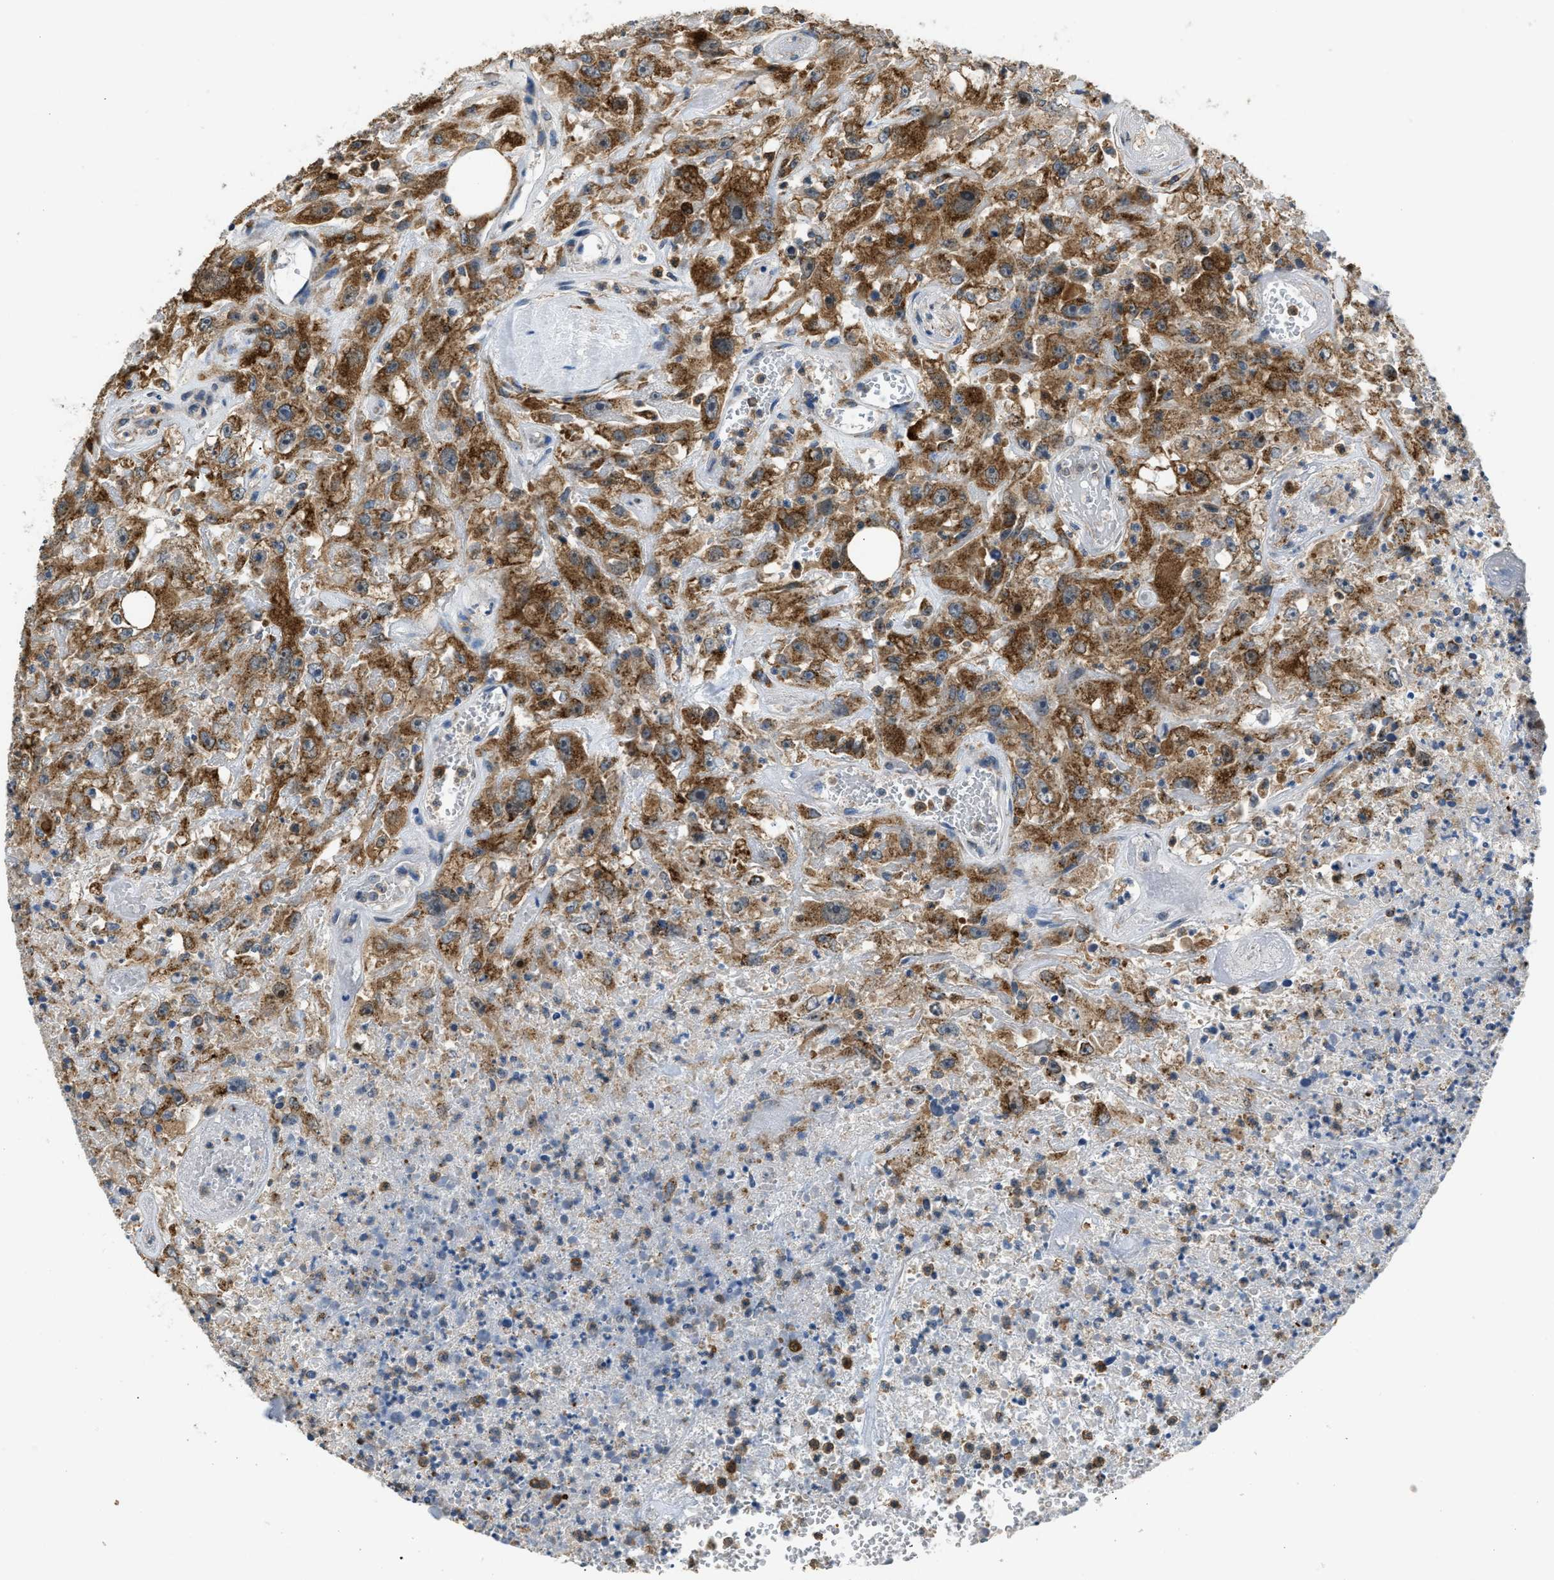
{"staining": {"intensity": "strong", "quantity": ">75%", "location": "cytoplasmic/membranous"}, "tissue": "urothelial cancer", "cell_type": "Tumor cells", "image_type": "cancer", "snomed": [{"axis": "morphology", "description": "Urothelial carcinoma, High grade"}, {"axis": "topography", "description": "Urinary bladder"}], "caption": "Urothelial cancer was stained to show a protein in brown. There is high levels of strong cytoplasmic/membranous staining in approximately >75% of tumor cells.", "gene": "TOMM34", "patient": {"sex": "male", "age": 46}}